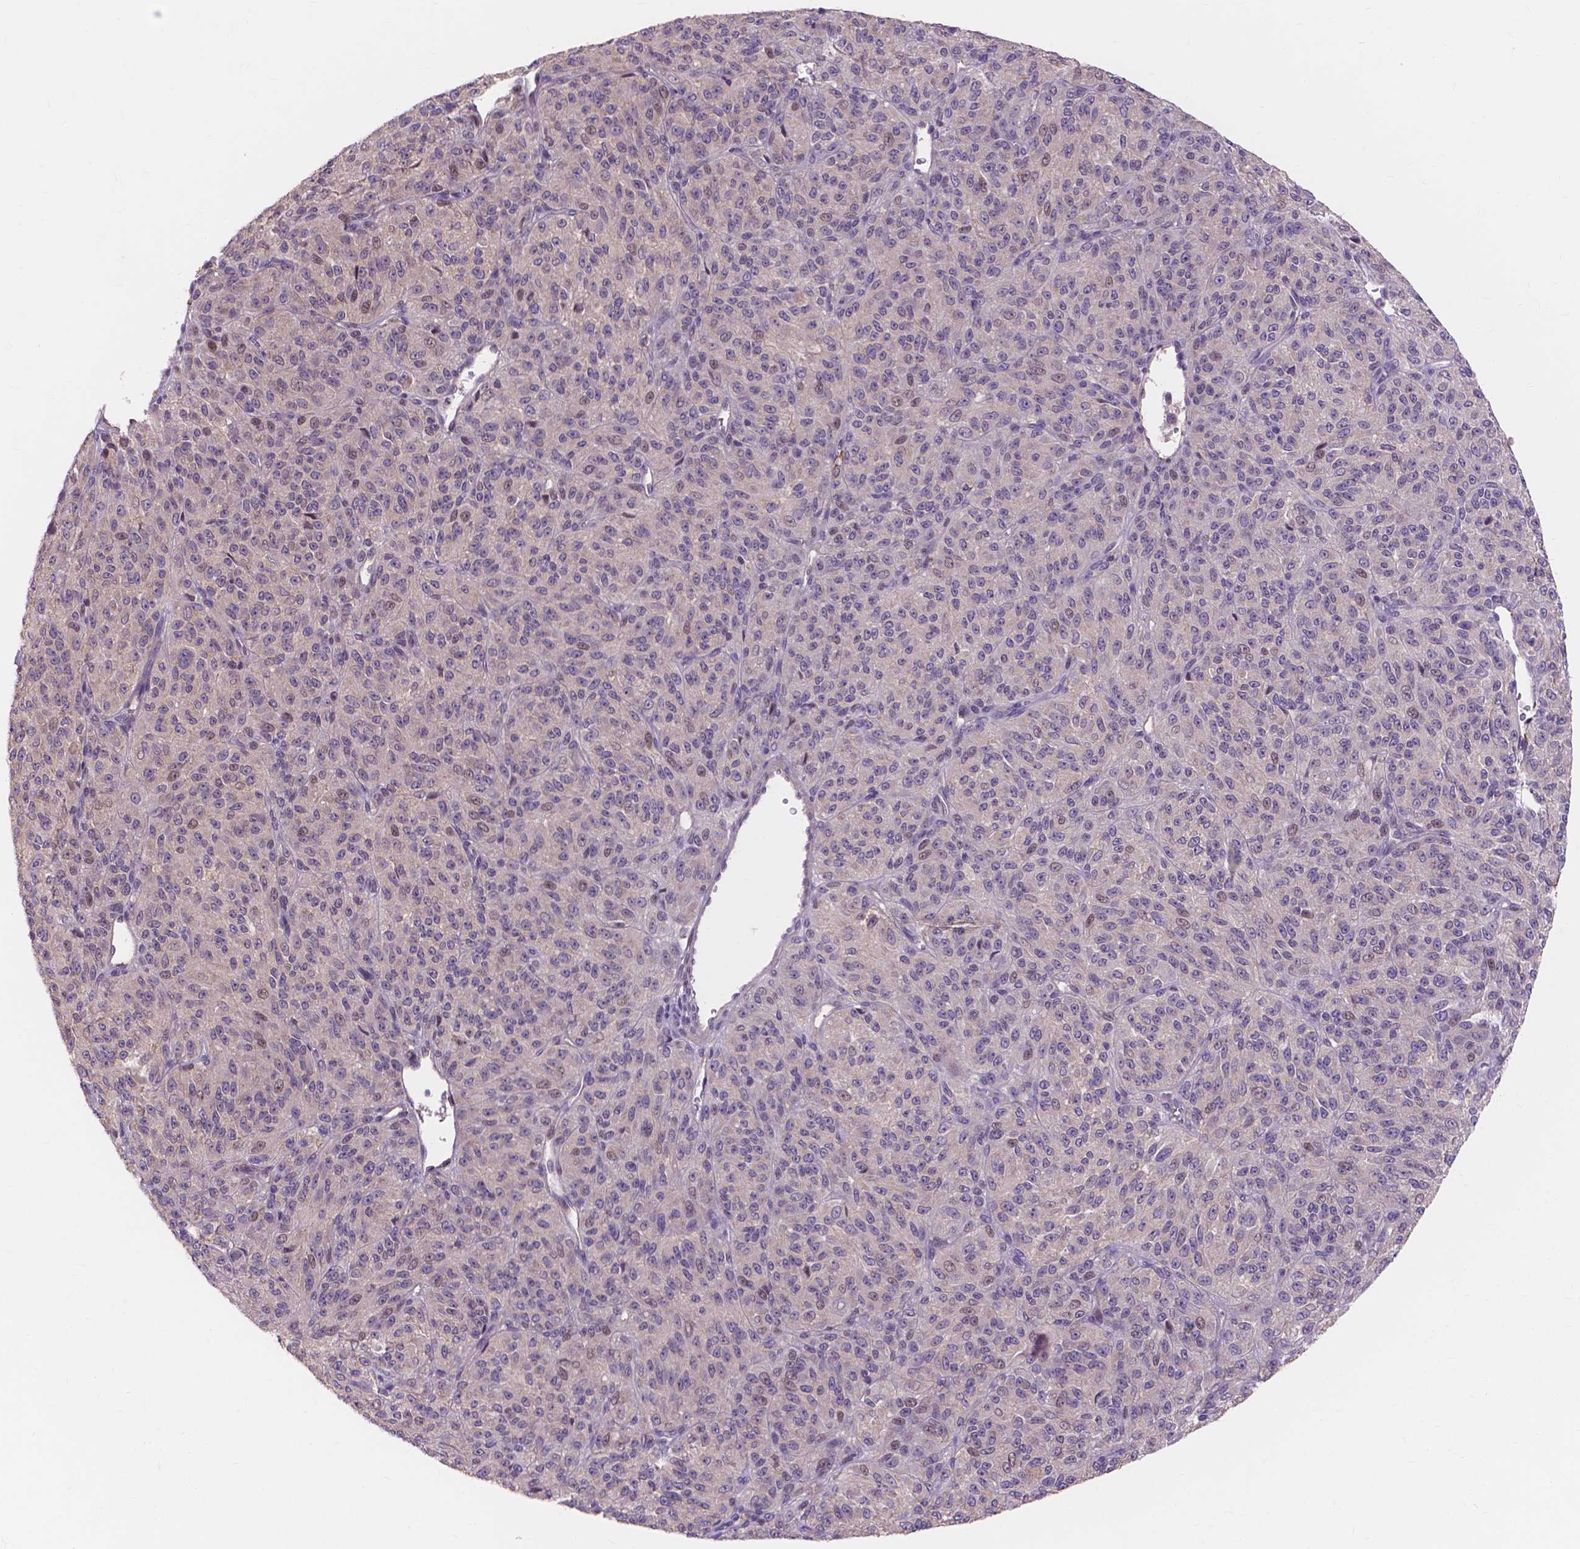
{"staining": {"intensity": "negative", "quantity": "none", "location": "none"}, "tissue": "melanoma", "cell_type": "Tumor cells", "image_type": "cancer", "snomed": [{"axis": "morphology", "description": "Malignant melanoma, Metastatic site"}, {"axis": "topography", "description": "Brain"}], "caption": "IHC histopathology image of melanoma stained for a protein (brown), which reveals no expression in tumor cells.", "gene": "PRDM13", "patient": {"sex": "female", "age": 56}}